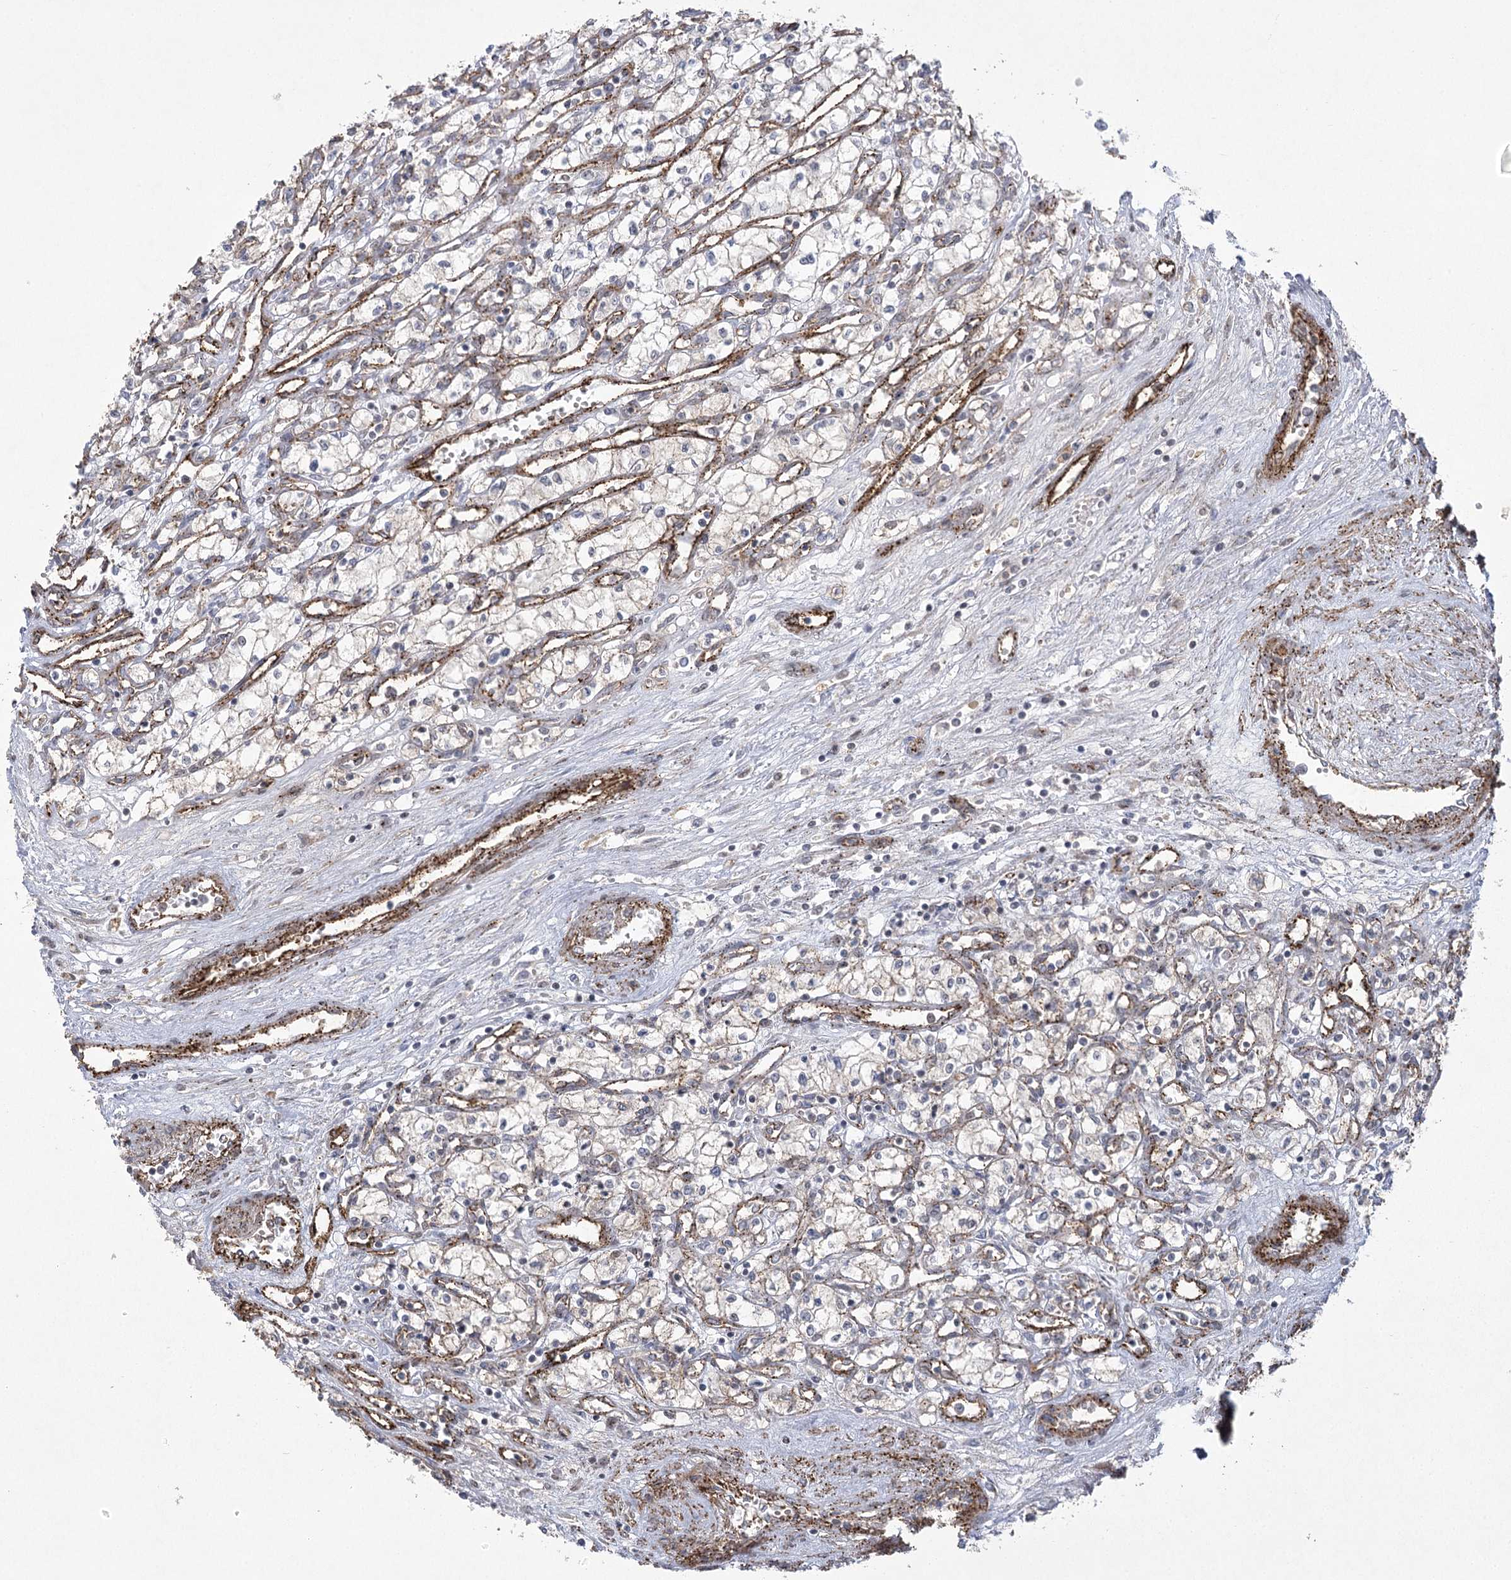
{"staining": {"intensity": "weak", "quantity": "<25%", "location": "cytoplasmic/membranous"}, "tissue": "renal cancer", "cell_type": "Tumor cells", "image_type": "cancer", "snomed": [{"axis": "morphology", "description": "Adenocarcinoma, NOS"}, {"axis": "topography", "description": "Kidney"}], "caption": "Immunohistochemical staining of renal cancer (adenocarcinoma) shows no significant positivity in tumor cells.", "gene": "AMTN", "patient": {"sex": "male", "age": 59}}